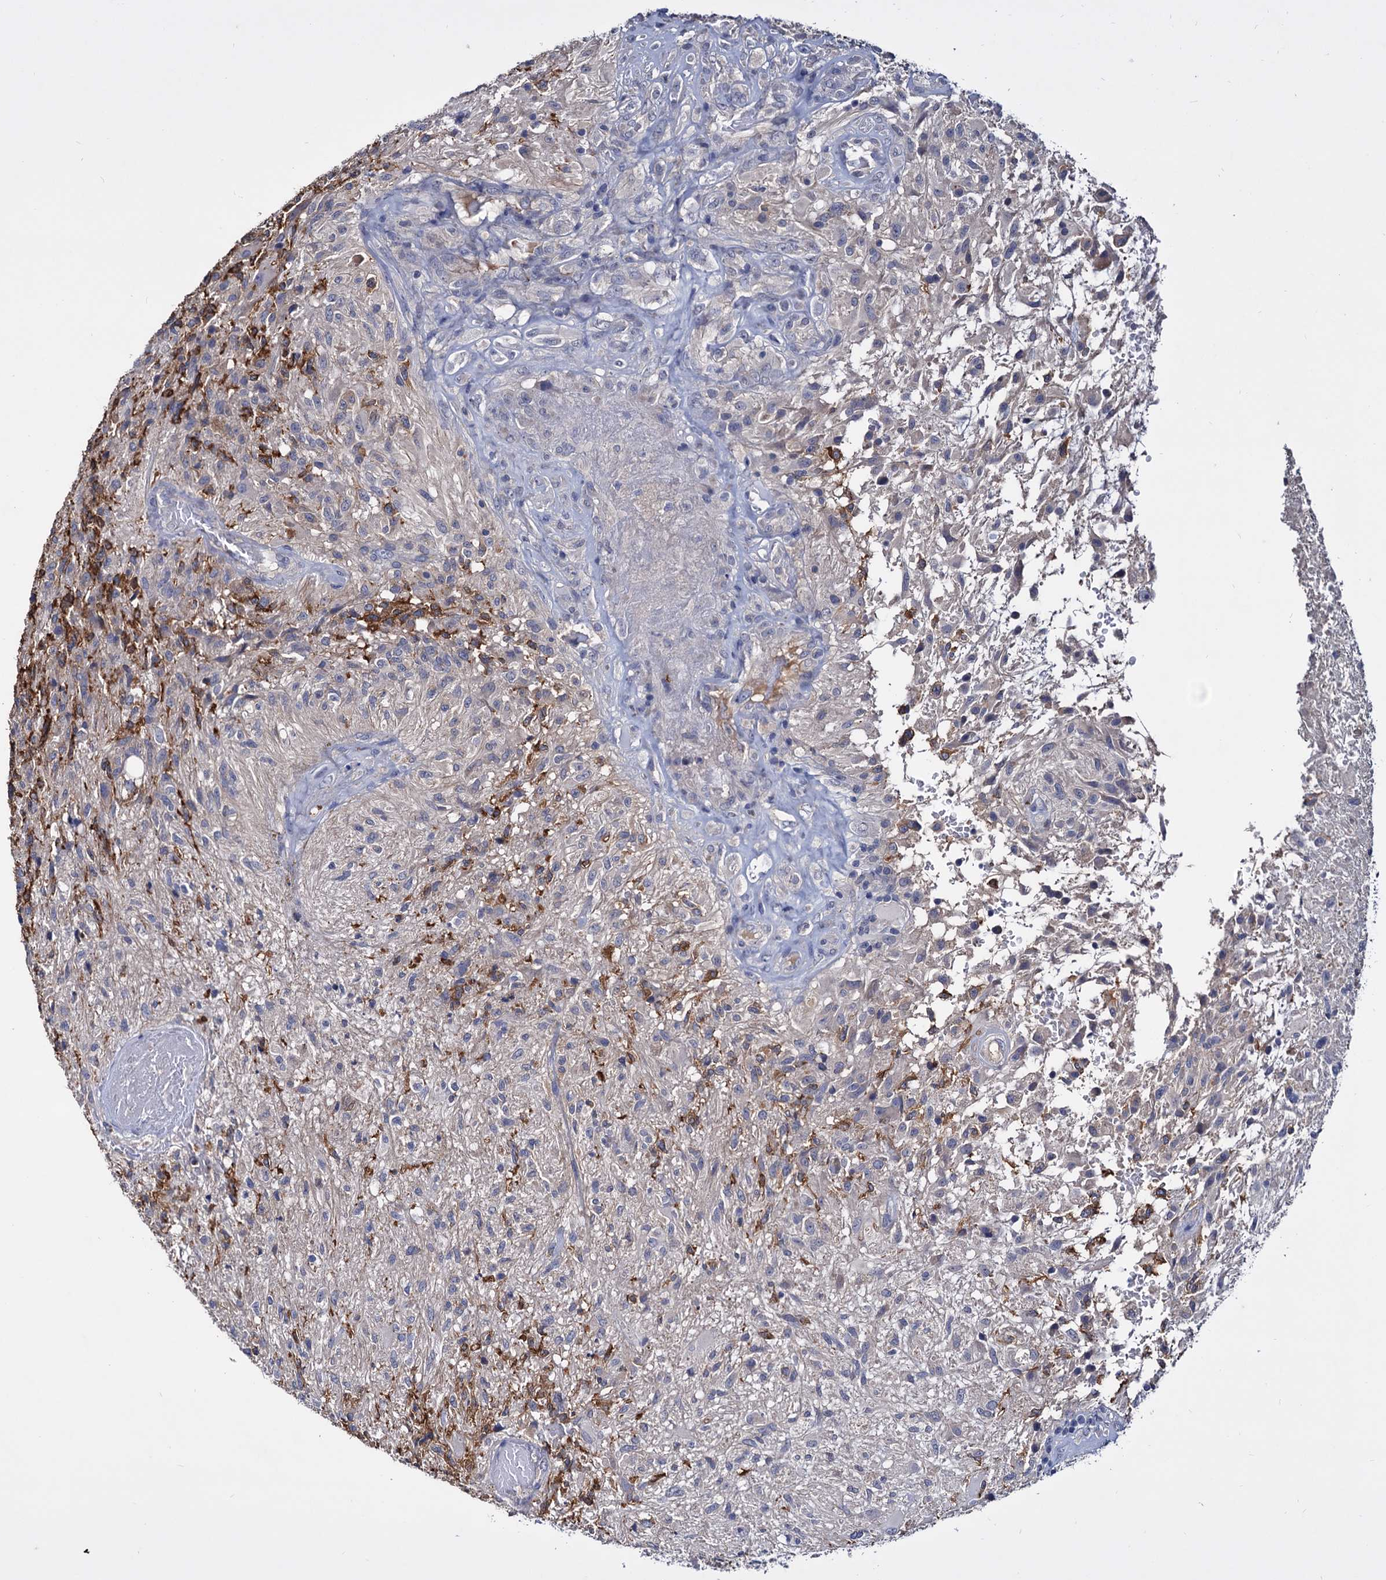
{"staining": {"intensity": "negative", "quantity": "none", "location": "none"}, "tissue": "glioma", "cell_type": "Tumor cells", "image_type": "cancer", "snomed": [{"axis": "morphology", "description": "Glioma, malignant, High grade"}, {"axis": "topography", "description": "Brain"}], "caption": "The micrograph displays no staining of tumor cells in high-grade glioma (malignant).", "gene": "NPAS4", "patient": {"sex": "male", "age": 56}}